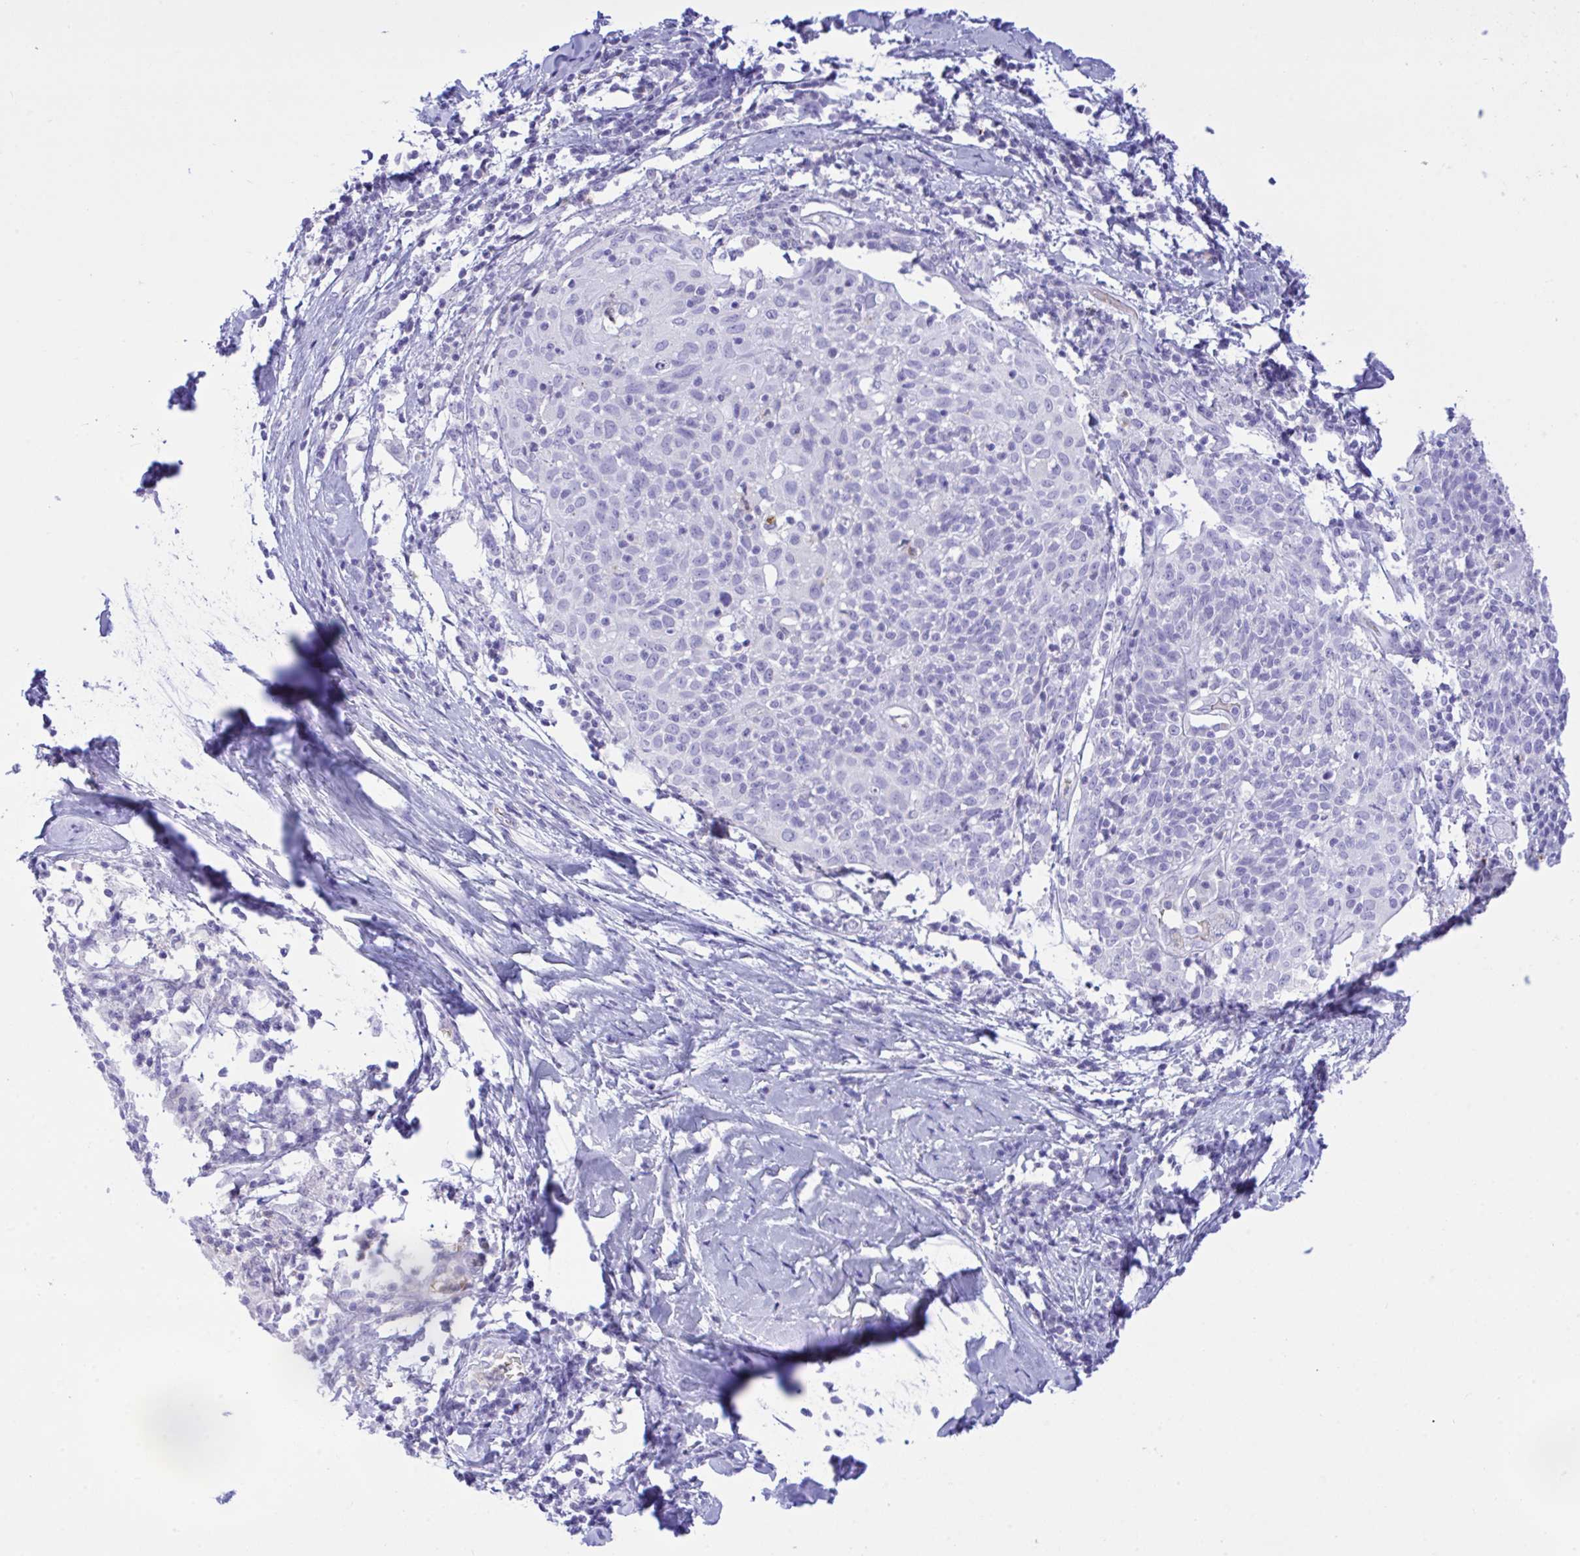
{"staining": {"intensity": "negative", "quantity": "none", "location": "none"}, "tissue": "cervical cancer", "cell_type": "Tumor cells", "image_type": "cancer", "snomed": [{"axis": "morphology", "description": "Squamous cell carcinoma, NOS"}, {"axis": "topography", "description": "Cervix"}], "caption": "IHC photomicrograph of cervical cancer stained for a protein (brown), which reveals no expression in tumor cells.", "gene": "ZNF221", "patient": {"sex": "female", "age": 52}}